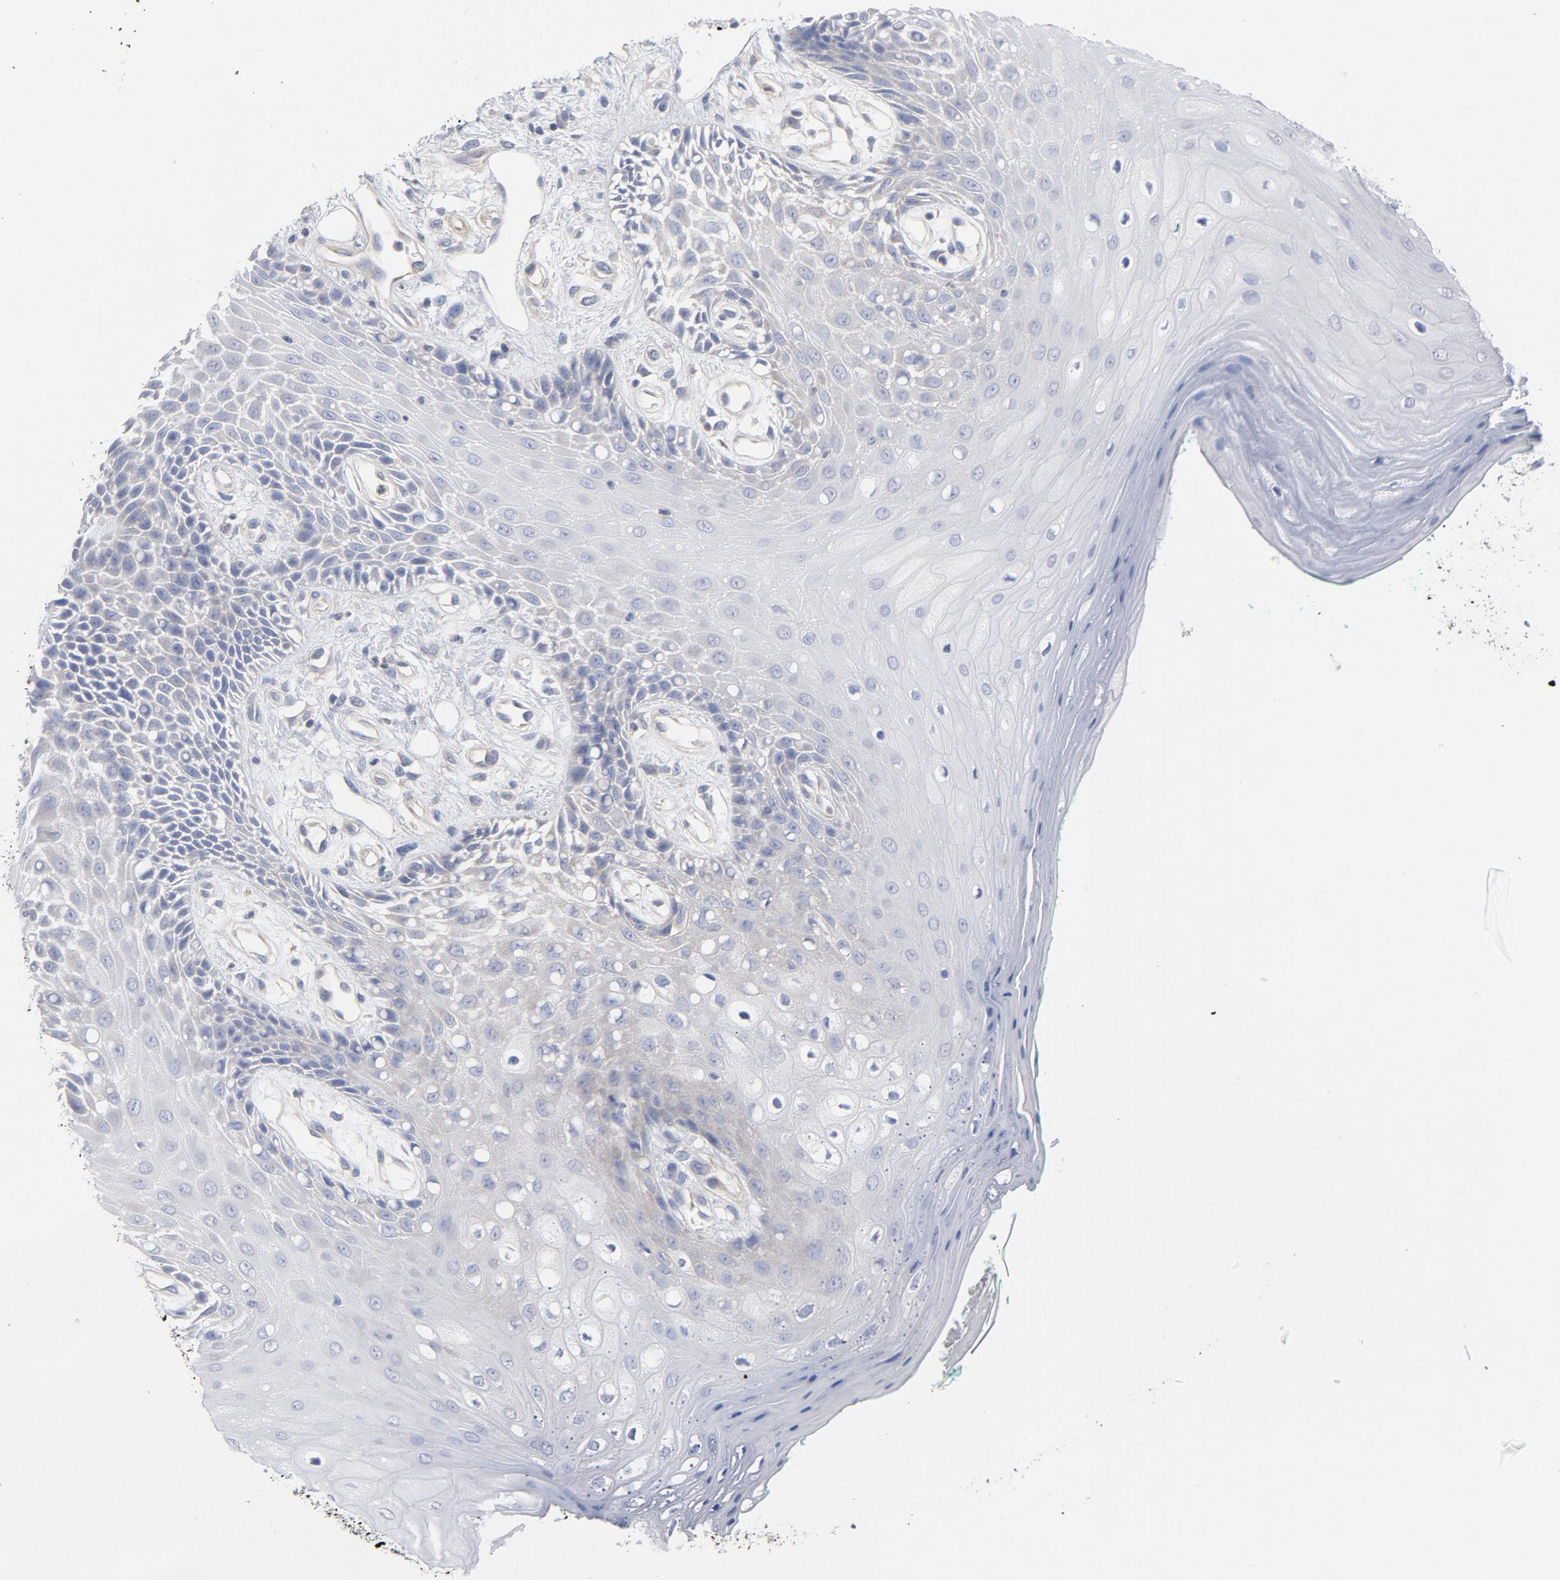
{"staining": {"intensity": "negative", "quantity": "none", "location": "none"}, "tissue": "oral mucosa", "cell_type": "Squamous epithelial cells", "image_type": "normal", "snomed": [{"axis": "morphology", "description": "Normal tissue, NOS"}, {"axis": "morphology", "description": "Squamous cell carcinoma, NOS"}, {"axis": "topography", "description": "Skeletal muscle"}, {"axis": "topography", "description": "Oral tissue"}, {"axis": "topography", "description": "Head-Neck"}], "caption": "Squamous epithelial cells show no significant protein positivity in normal oral mucosa. (Stains: DAB (3,3'-diaminobenzidine) immunohistochemistry (IHC) with hematoxylin counter stain, Microscopy: brightfield microscopy at high magnification).", "gene": "ROCK1", "patient": {"sex": "female", "age": 84}}